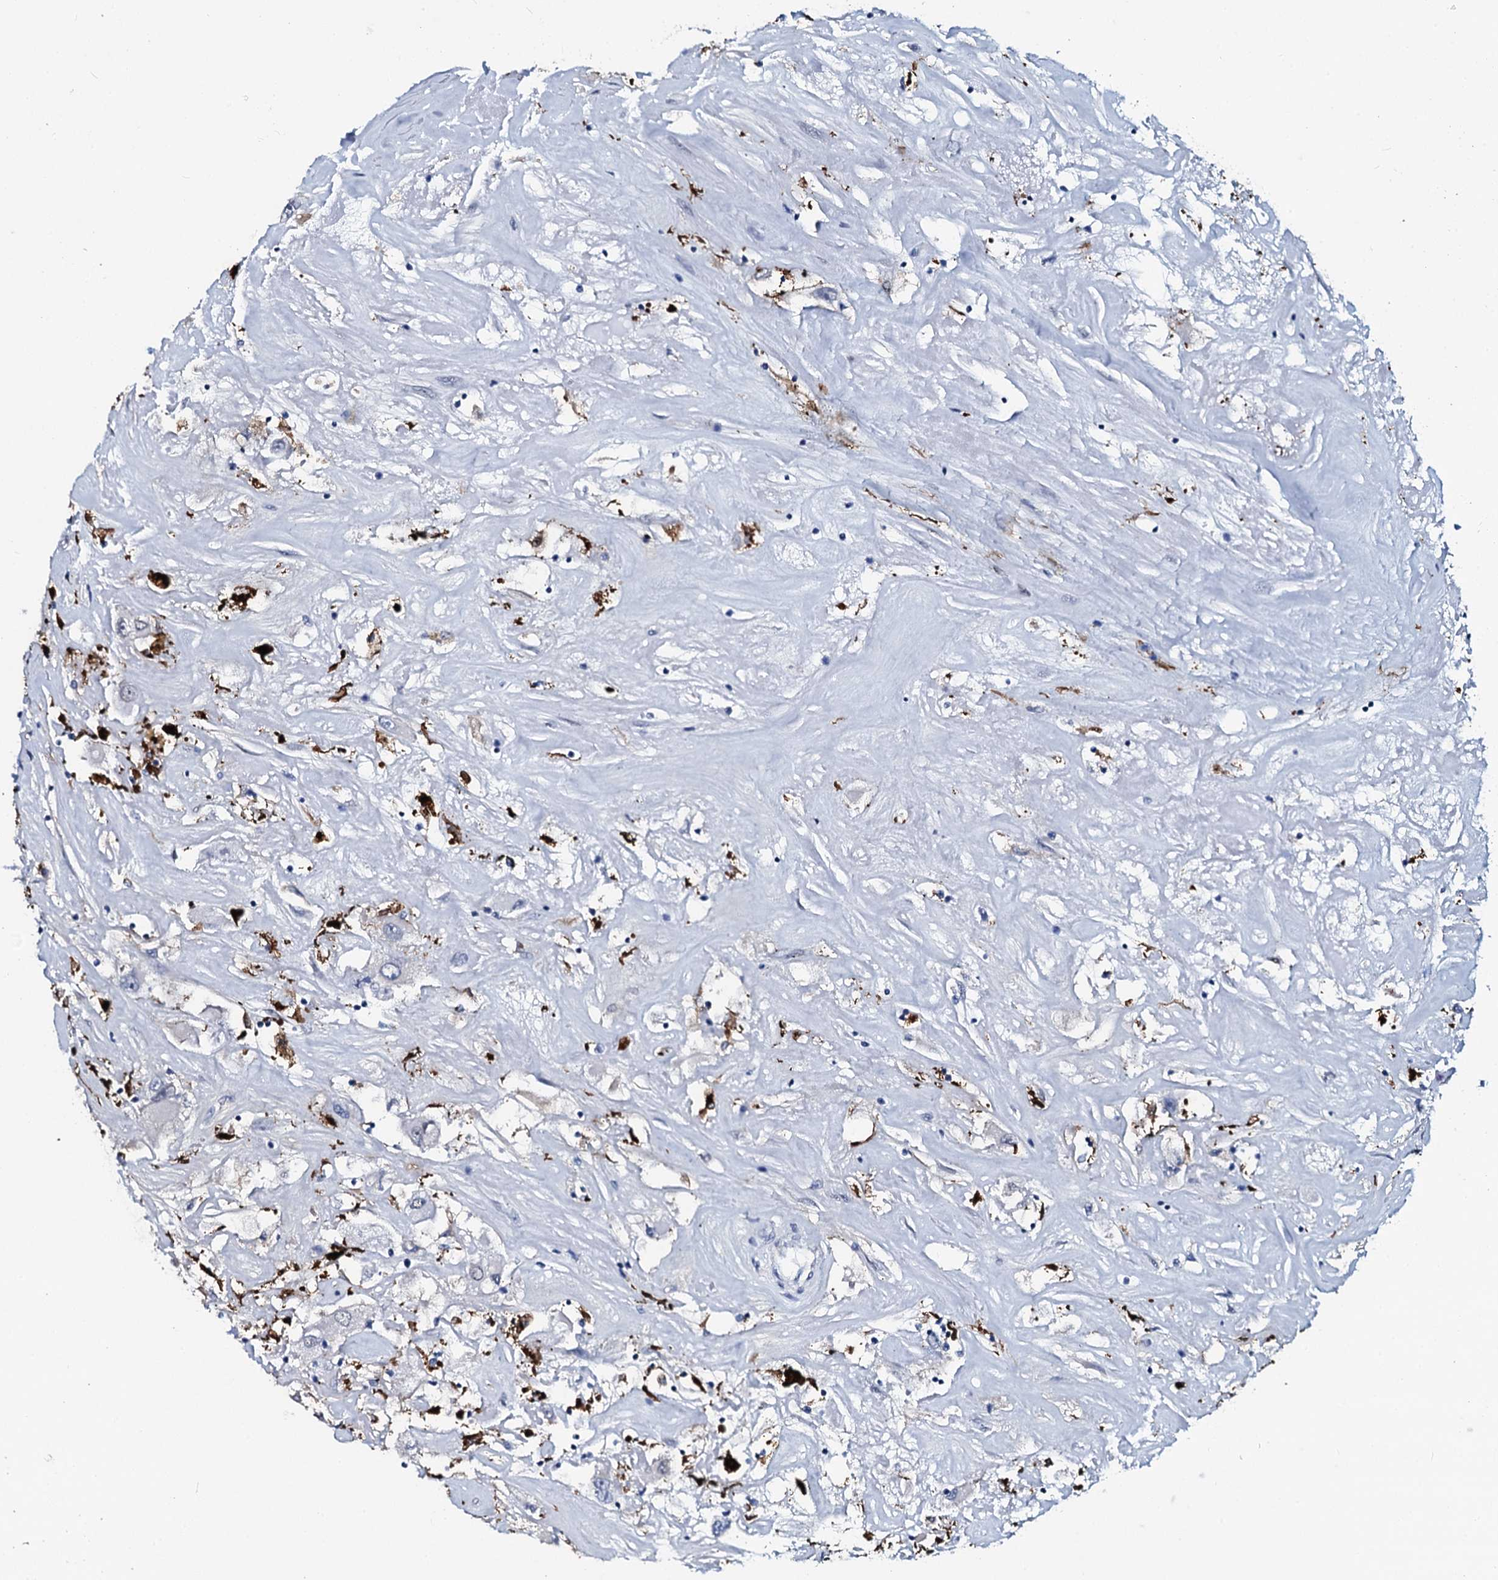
{"staining": {"intensity": "negative", "quantity": "none", "location": "none"}, "tissue": "renal cancer", "cell_type": "Tumor cells", "image_type": "cancer", "snomed": [{"axis": "morphology", "description": "Adenocarcinoma, NOS"}, {"axis": "topography", "description": "Kidney"}], "caption": "Immunohistochemical staining of human renal cancer (adenocarcinoma) displays no significant expression in tumor cells. Nuclei are stained in blue.", "gene": "SLC4A7", "patient": {"sex": "female", "age": 52}}